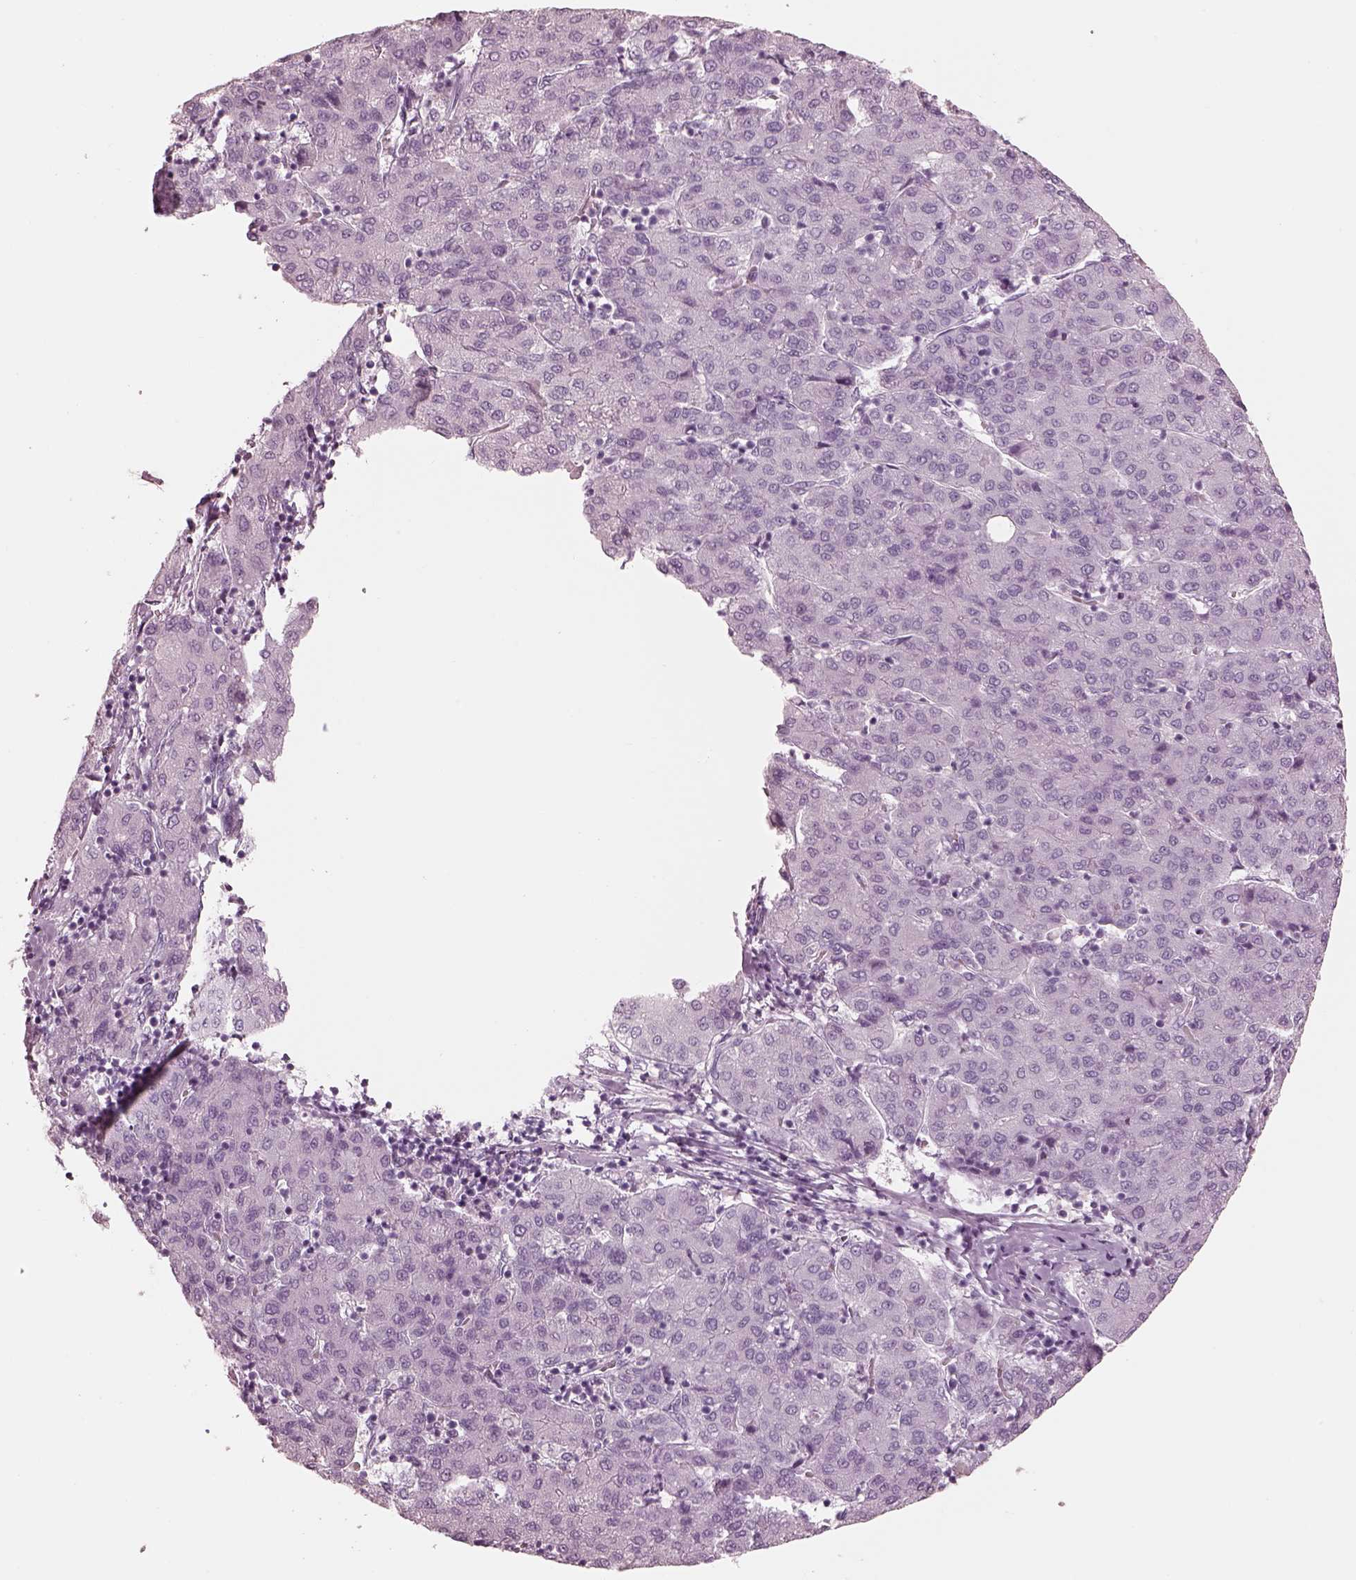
{"staining": {"intensity": "negative", "quantity": "none", "location": "none"}, "tissue": "liver cancer", "cell_type": "Tumor cells", "image_type": "cancer", "snomed": [{"axis": "morphology", "description": "Carcinoma, Hepatocellular, NOS"}, {"axis": "topography", "description": "Liver"}], "caption": "An immunohistochemistry photomicrograph of liver cancer is shown. There is no staining in tumor cells of liver cancer. (DAB (3,3'-diaminobenzidine) immunohistochemistry (IHC), high magnification).", "gene": "KRTAP24-1", "patient": {"sex": "male", "age": 65}}